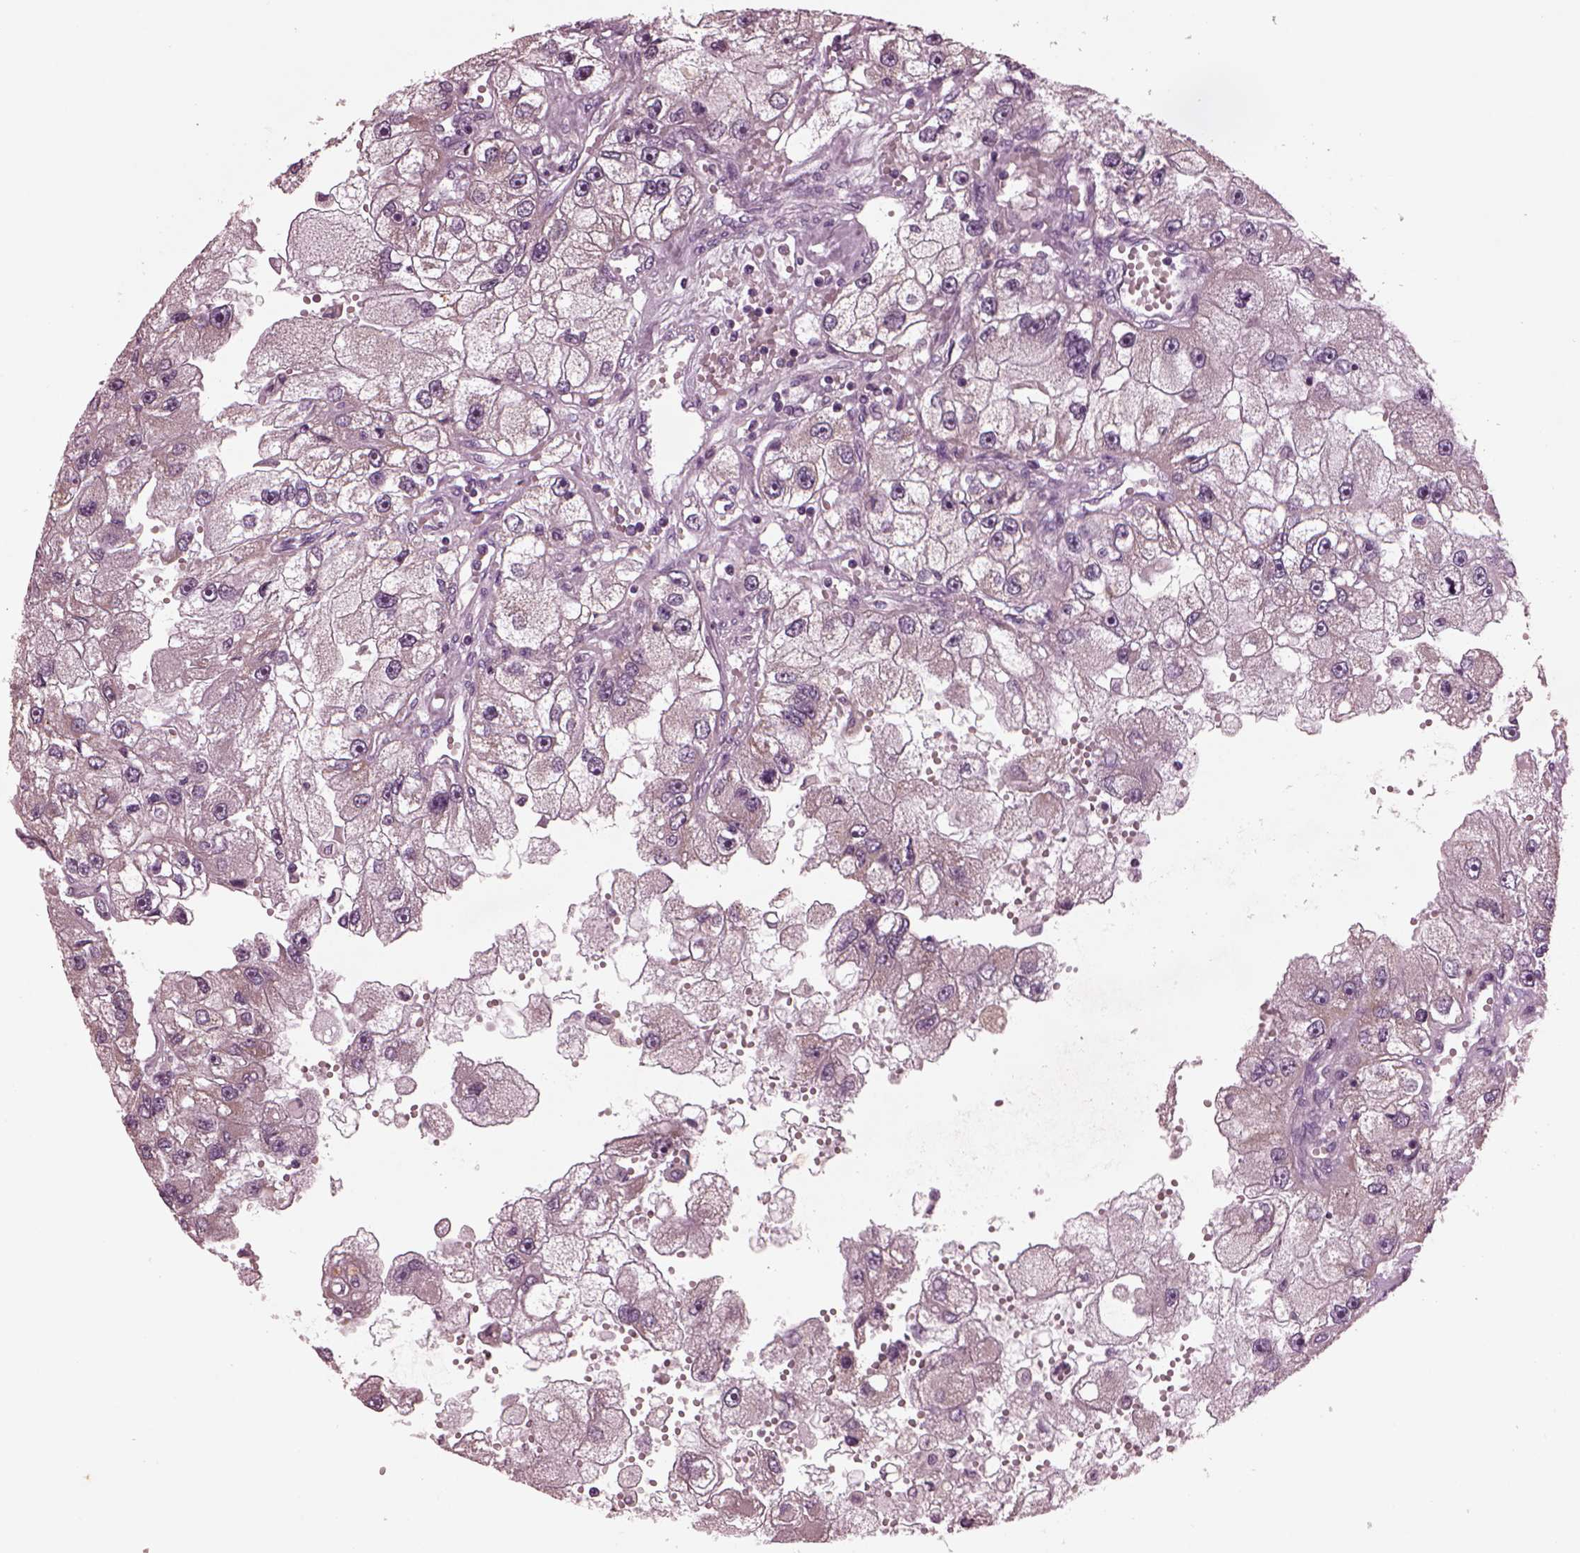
{"staining": {"intensity": "weak", "quantity": "<25%", "location": "cytoplasmic/membranous"}, "tissue": "renal cancer", "cell_type": "Tumor cells", "image_type": "cancer", "snomed": [{"axis": "morphology", "description": "Adenocarcinoma, NOS"}, {"axis": "topography", "description": "Kidney"}], "caption": "Immunohistochemical staining of adenocarcinoma (renal) displays no significant expression in tumor cells.", "gene": "AP4M1", "patient": {"sex": "male", "age": 63}}